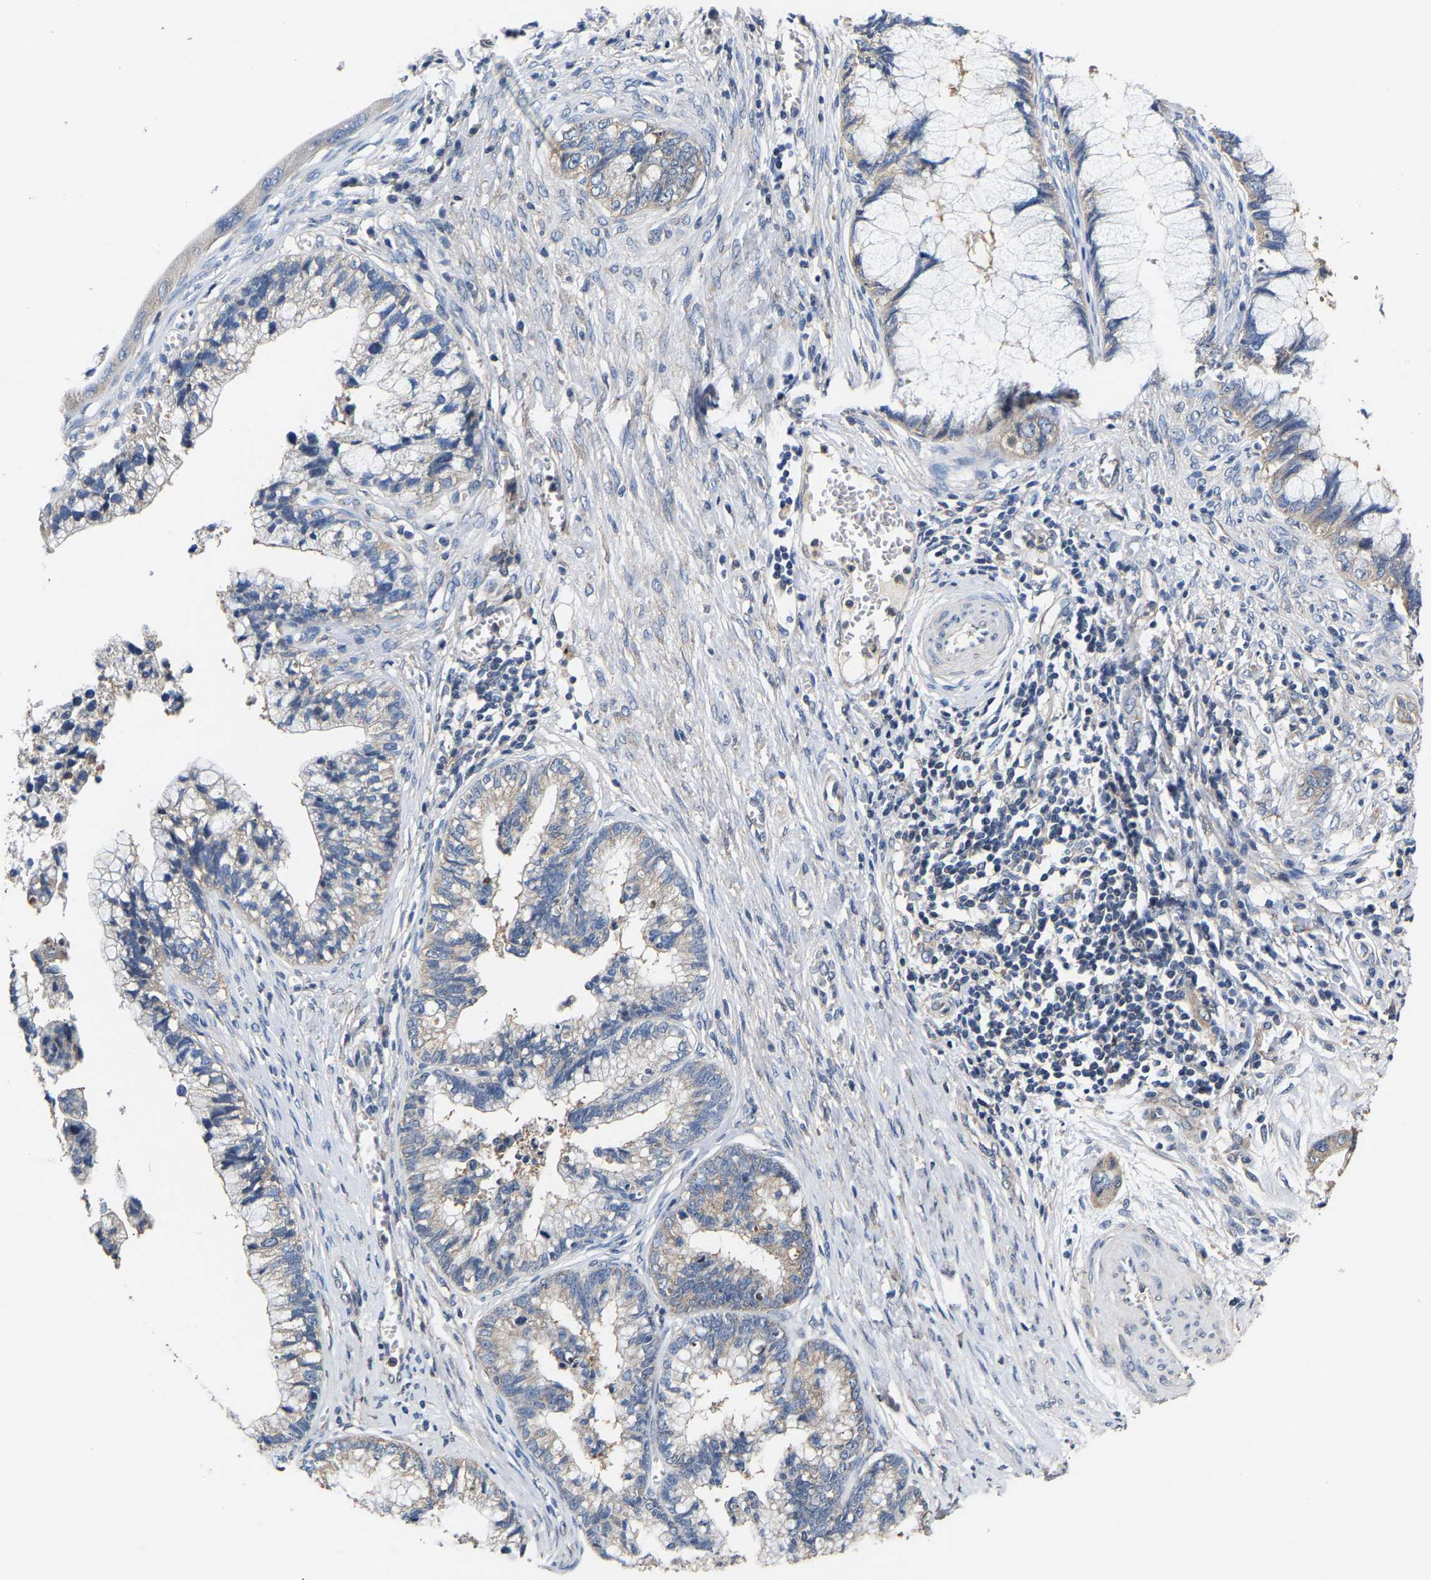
{"staining": {"intensity": "weak", "quantity": "<25%", "location": "cytoplasmic/membranous"}, "tissue": "cervical cancer", "cell_type": "Tumor cells", "image_type": "cancer", "snomed": [{"axis": "morphology", "description": "Adenocarcinoma, NOS"}, {"axis": "topography", "description": "Cervix"}], "caption": "Immunohistochemistry (IHC) histopathology image of neoplastic tissue: human adenocarcinoma (cervical) stained with DAB (3,3'-diaminobenzidine) exhibits no significant protein positivity in tumor cells. The staining was performed using DAB (3,3'-diaminobenzidine) to visualize the protein expression in brown, while the nuclei were stained in blue with hematoxylin (Magnification: 20x).", "gene": "AIMP2", "patient": {"sex": "female", "age": 44}}